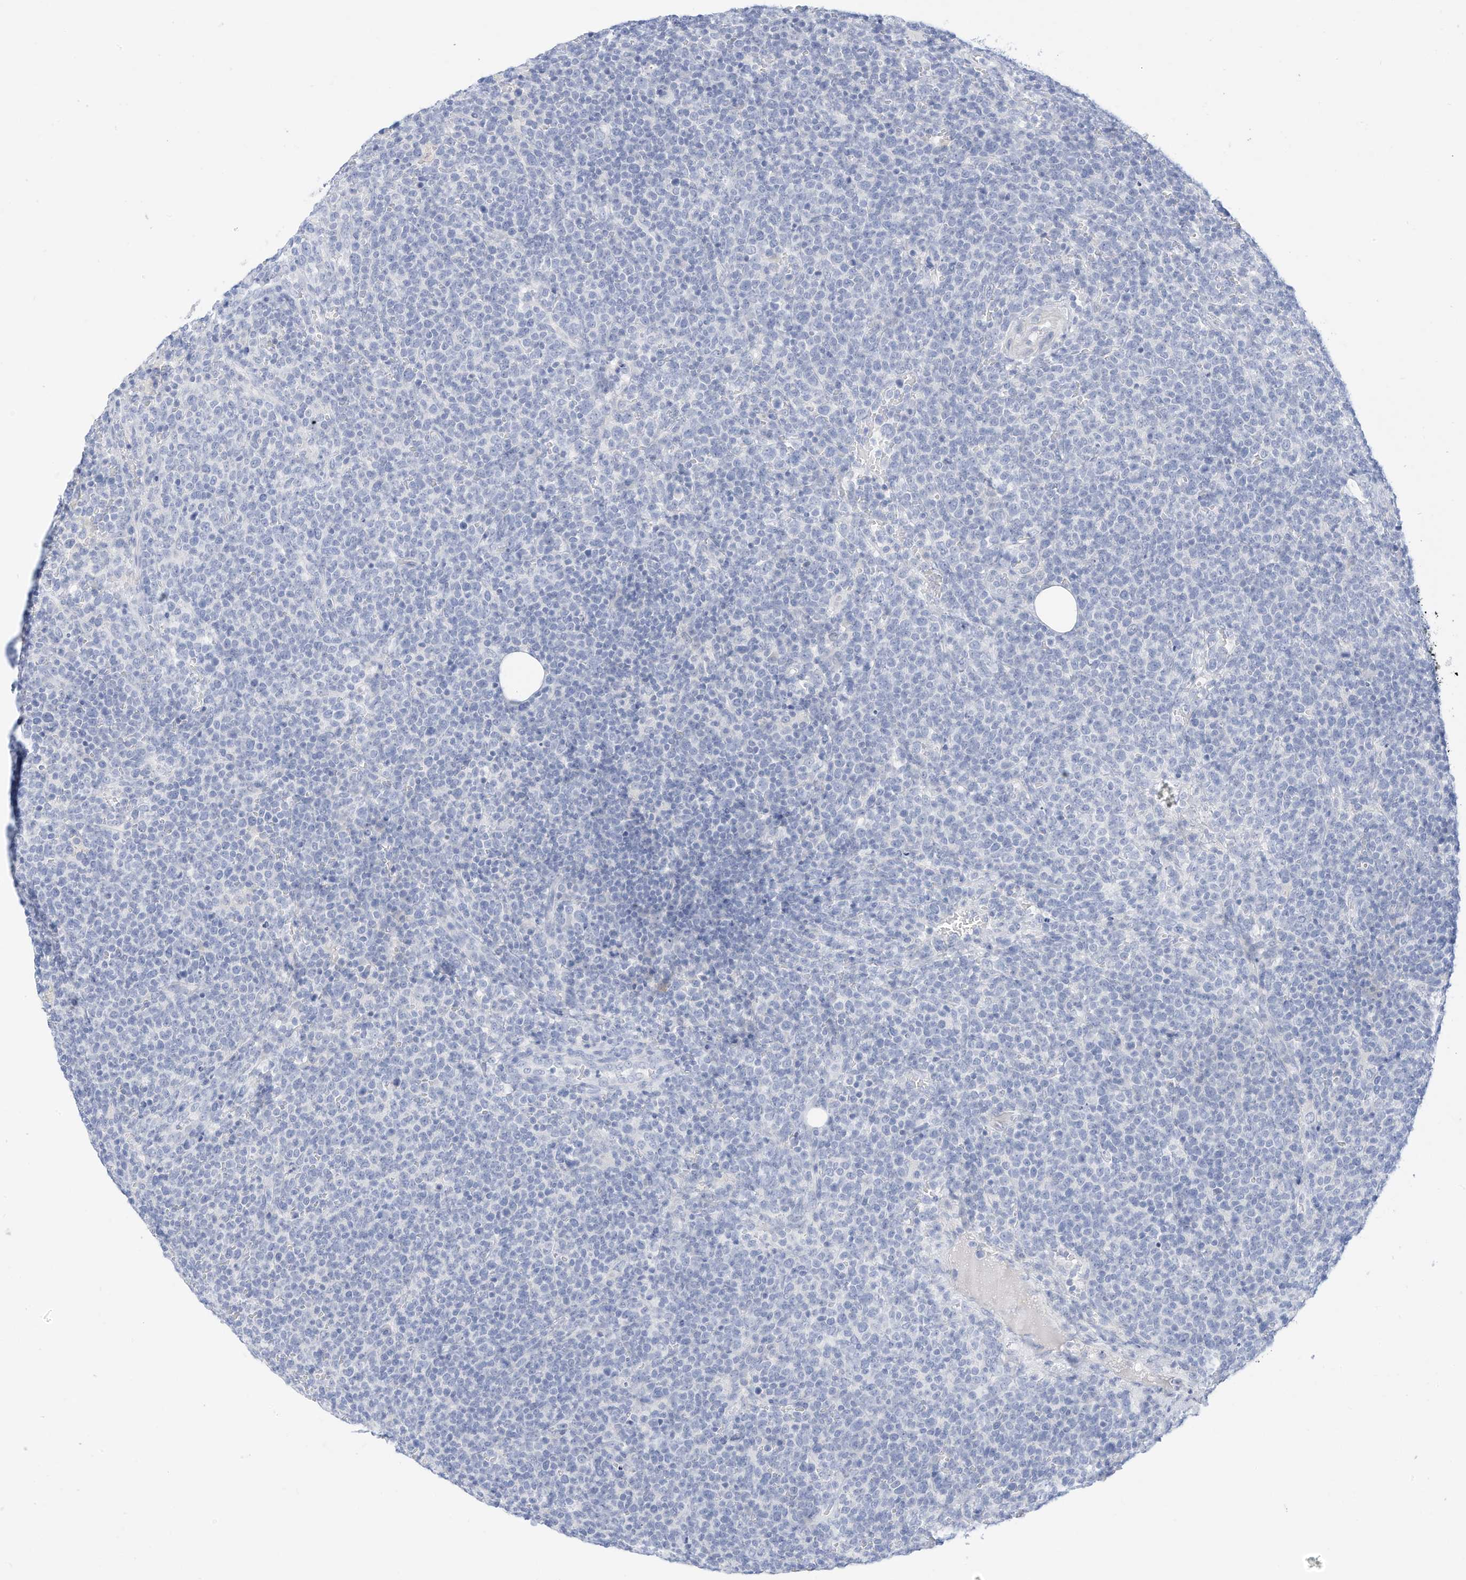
{"staining": {"intensity": "negative", "quantity": "none", "location": "none"}, "tissue": "lymphoma", "cell_type": "Tumor cells", "image_type": "cancer", "snomed": [{"axis": "morphology", "description": "Malignant lymphoma, non-Hodgkin's type, High grade"}, {"axis": "topography", "description": "Lymph node"}], "caption": "Protein analysis of high-grade malignant lymphoma, non-Hodgkin's type displays no significant staining in tumor cells. (DAB (3,3'-diaminobenzidine) immunohistochemistry with hematoxylin counter stain).", "gene": "SPOCD1", "patient": {"sex": "male", "age": 61}}